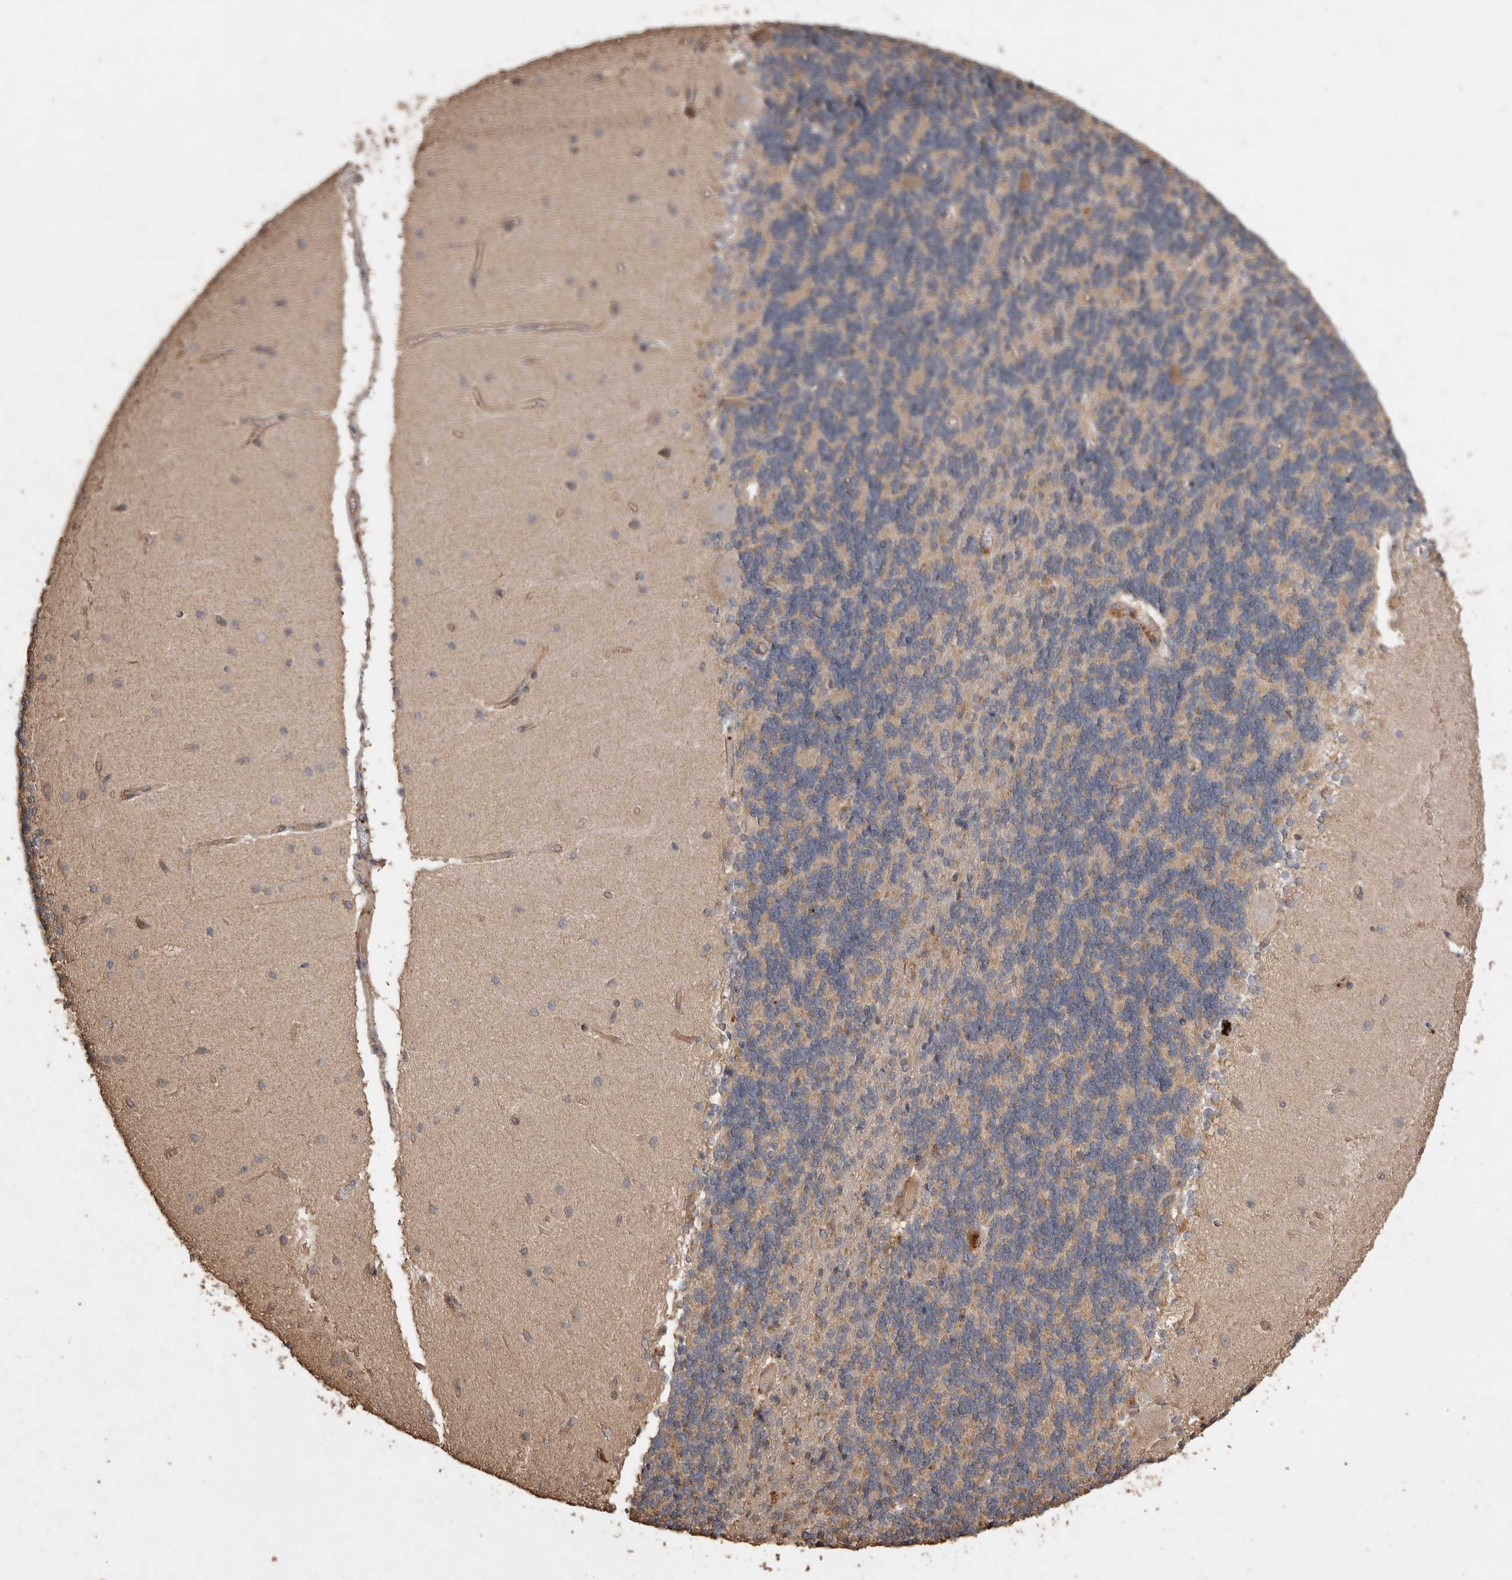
{"staining": {"intensity": "moderate", "quantity": ">75%", "location": "cytoplasmic/membranous"}, "tissue": "cerebellum", "cell_type": "Cells in granular layer", "image_type": "normal", "snomed": [{"axis": "morphology", "description": "Normal tissue, NOS"}, {"axis": "topography", "description": "Cerebellum"}], "caption": "A micrograph showing moderate cytoplasmic/membranous expression in approximately >75% of cells in granular layer in normal cerebellum, as visualized by brown immunohistochemical staining.", "gene": "SNX31", "patient": {"sex": "female", "age": 54}}